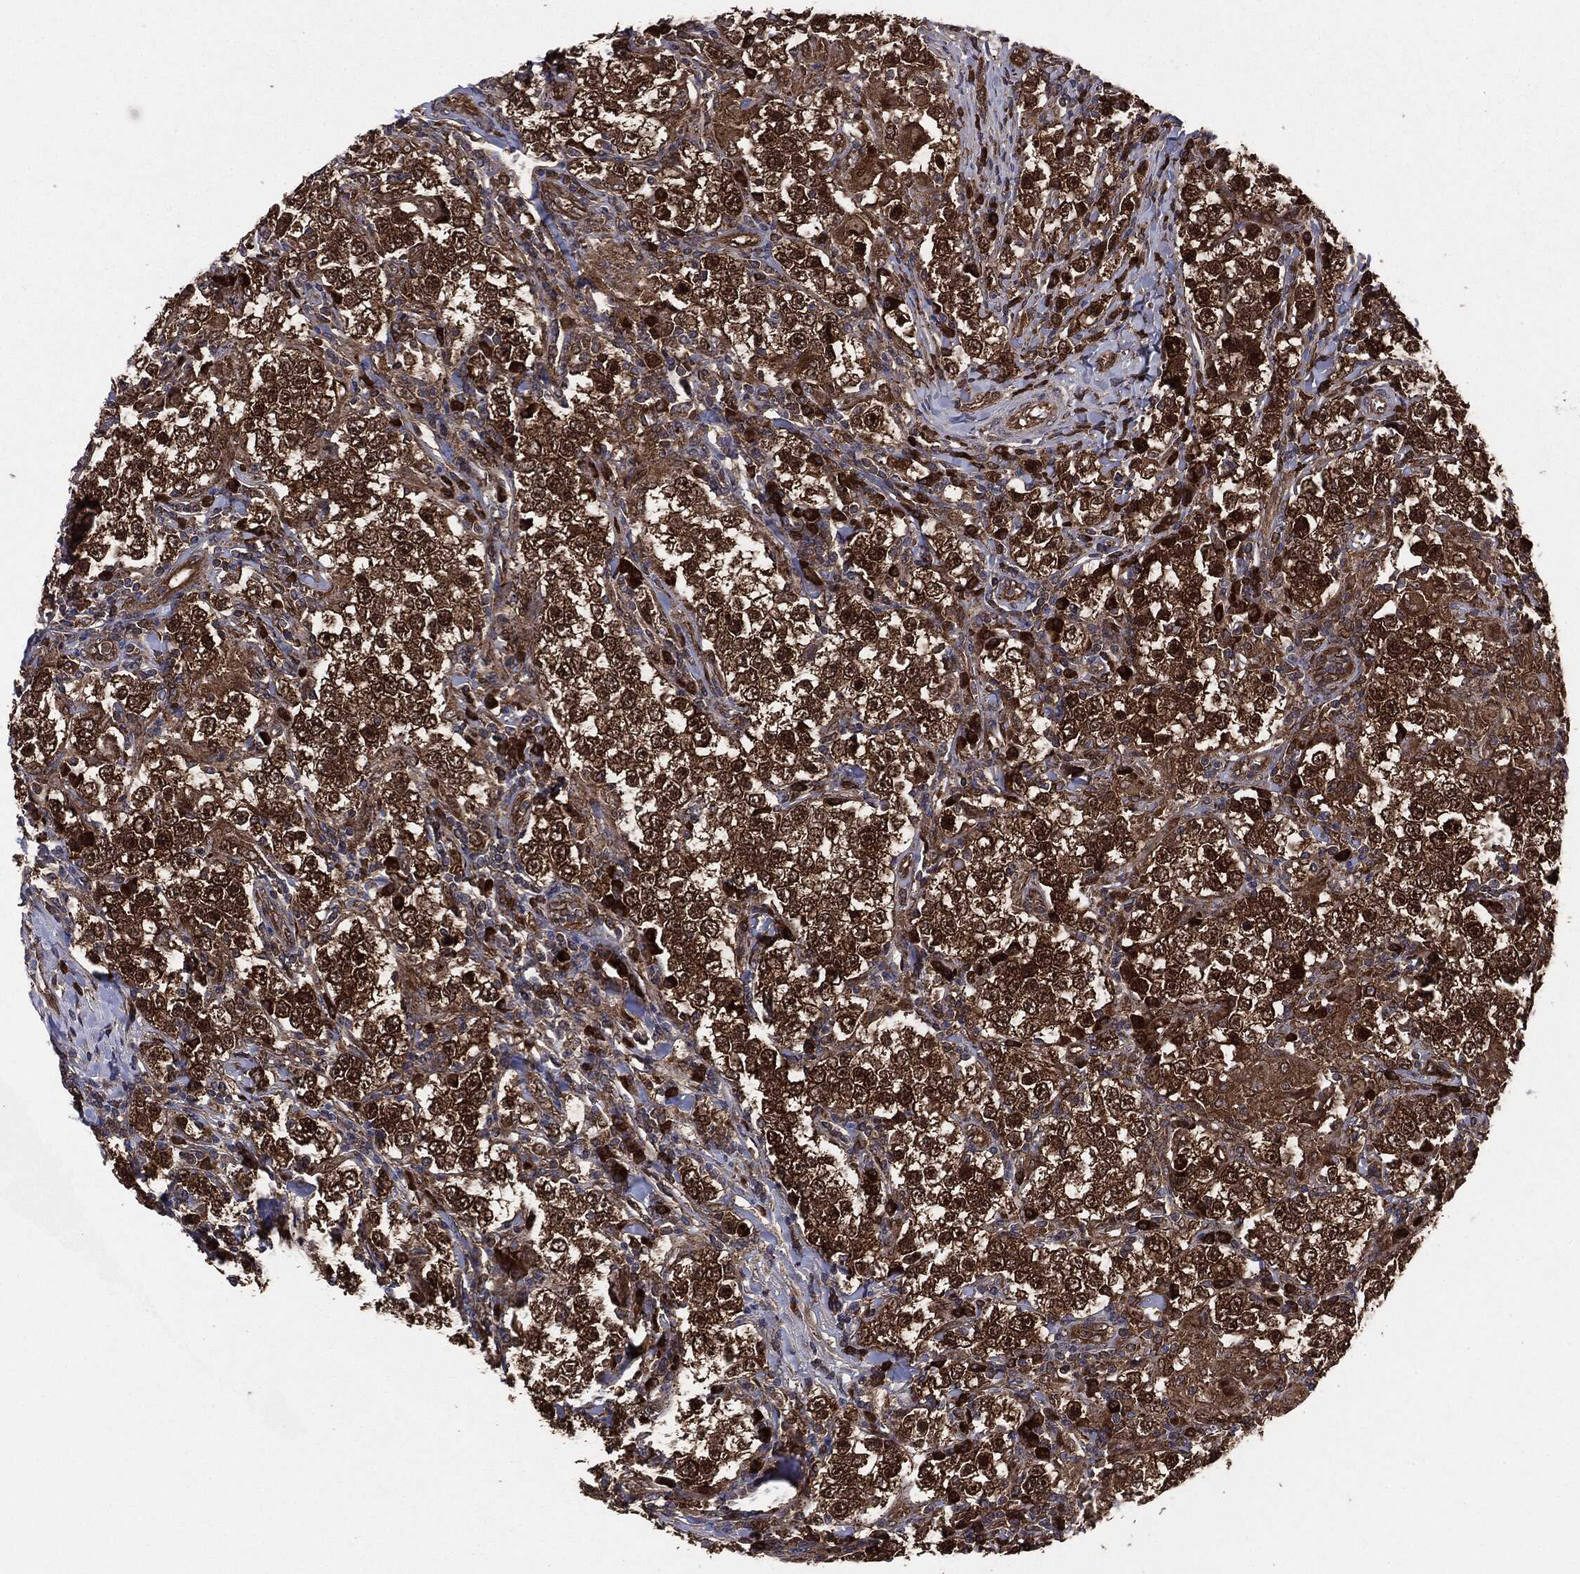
{"staining": {"intensity": "strong", "quantity": ">75%", "location": "cytoplasmic/membranous"}, "tissue": "testis cancer", "cell_type": "Tumor cells", "image_type": "cancer", "snomed": [{"axis": "morphology", "description": "Seminoma, NOS"}, {"axis": "morphology", "description": "Carcinoma, Embryonal, NOS"}, {"axis": "topography", "description": "Testis"}], "caption": "Protein analysis of testis cancer (embryonal carcinoma) tissue exhibits strong cytoplasmic/membranous expression in approximately >75% of tumor cells.", "gene": "NME1", "patient": {"sex": "male", "age": 41}}